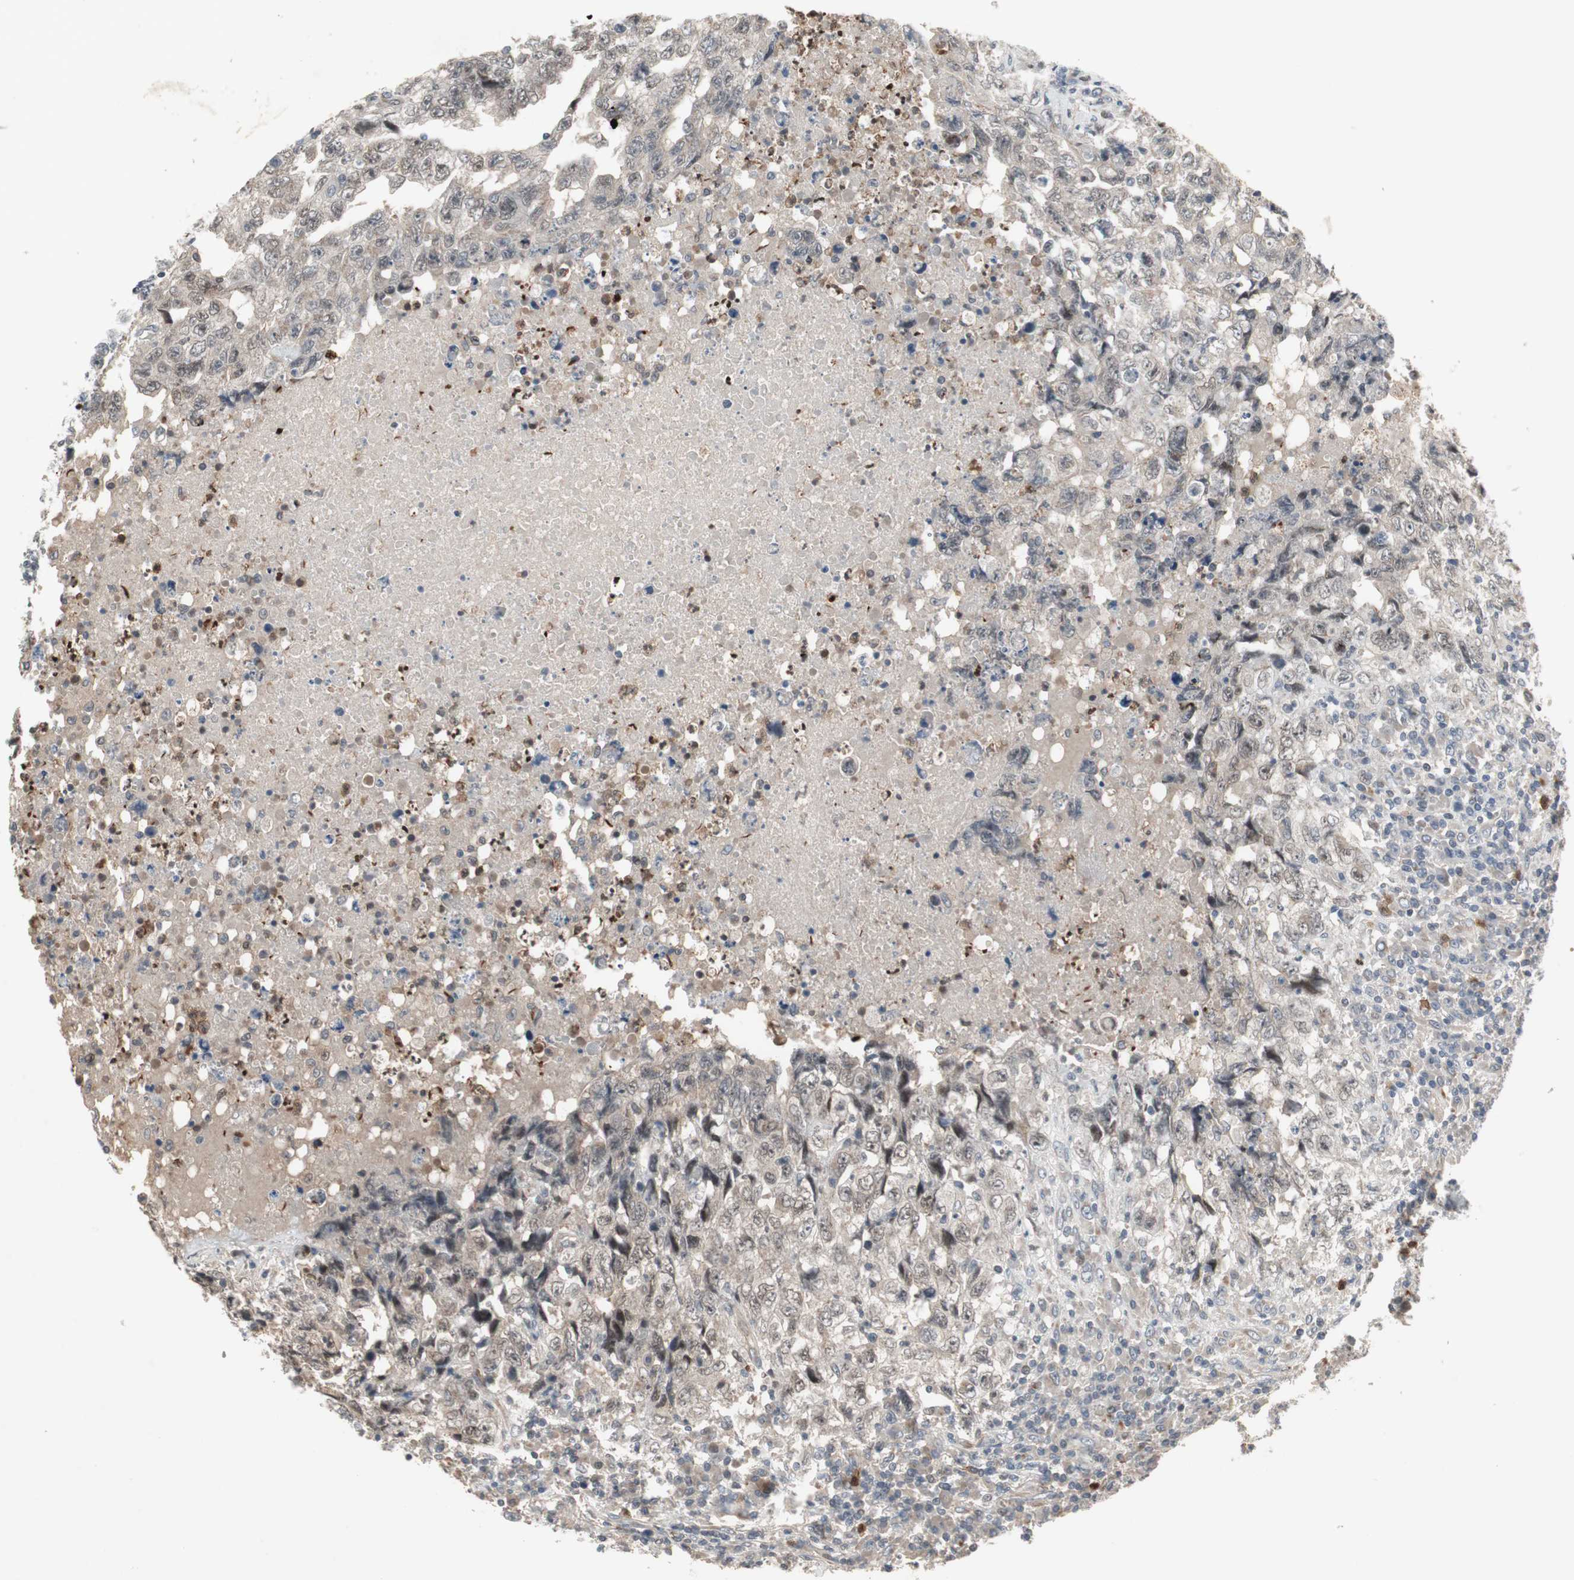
{"staining": {"intensity": "weak", "quantity": "<25%", "location": "cytoplasmic/membranous,nuclear"}, "tissue": "testis cancer", "cell_type": "Tumor cells", "image_type": "cancer", "snomed": [{"axis": "morphology", "description": "Necrosis, NOS"}, {"axis": "morphology", "description": "Carcinoma, Embryonal, NOS"}, {"axis": "topography", "description": "Testis"}], "caption": "A high-resolution histopathology image shows immunohistochemistry staining of testis cancer, which displays no significant positivity in tumor cells. (Stains: DAB (3,3'-diaminobenzidine) immunohistochemistry with hematoxylin counter stain, Microscopy: brightfield microscopy at high magnification).", "gene": "SNX4", "patient": {"sex": "male", "age": 19}}